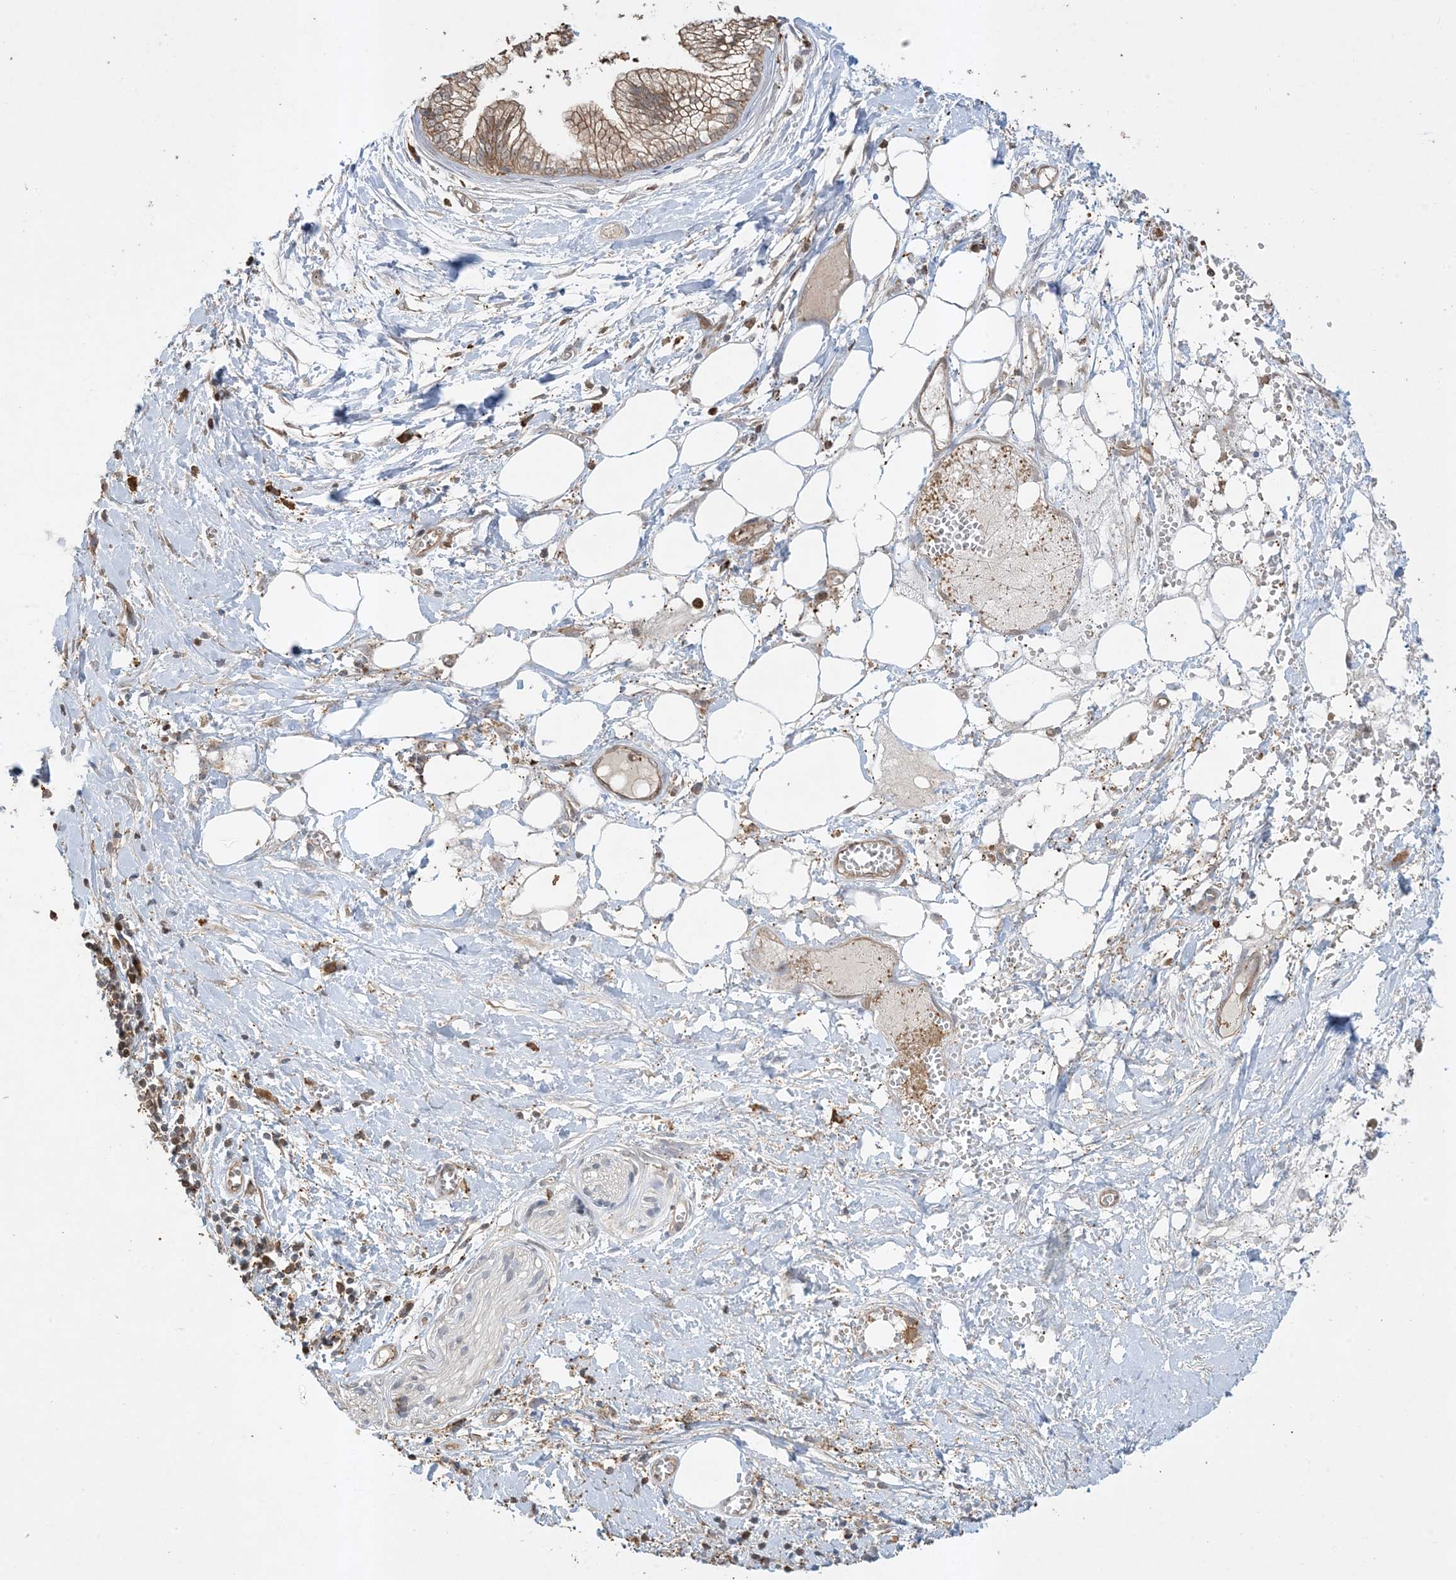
{"staining": {"intensity": "weak", "quantity": "25%-75%", "location": "cytoplasmic/membranous"}, "tissue": "pancreatic cancer", "cell_type": "Tumor cells", "image_type": "cancer", "snomed": [{"axis": "morphology", "description": "Adenocarcinoma, NOS"}, {"axis": "topography", "description": "Pancreas"}], "caption": "Immunohistochemical staining of human pancreatic adenocarcinoma reveals weak cytoplasmic/membranous protein positivity in approximately 25%-75% of tumor cells.", "gene": "TMSB4X", "patient": {"sex": "male", "age": 68}}